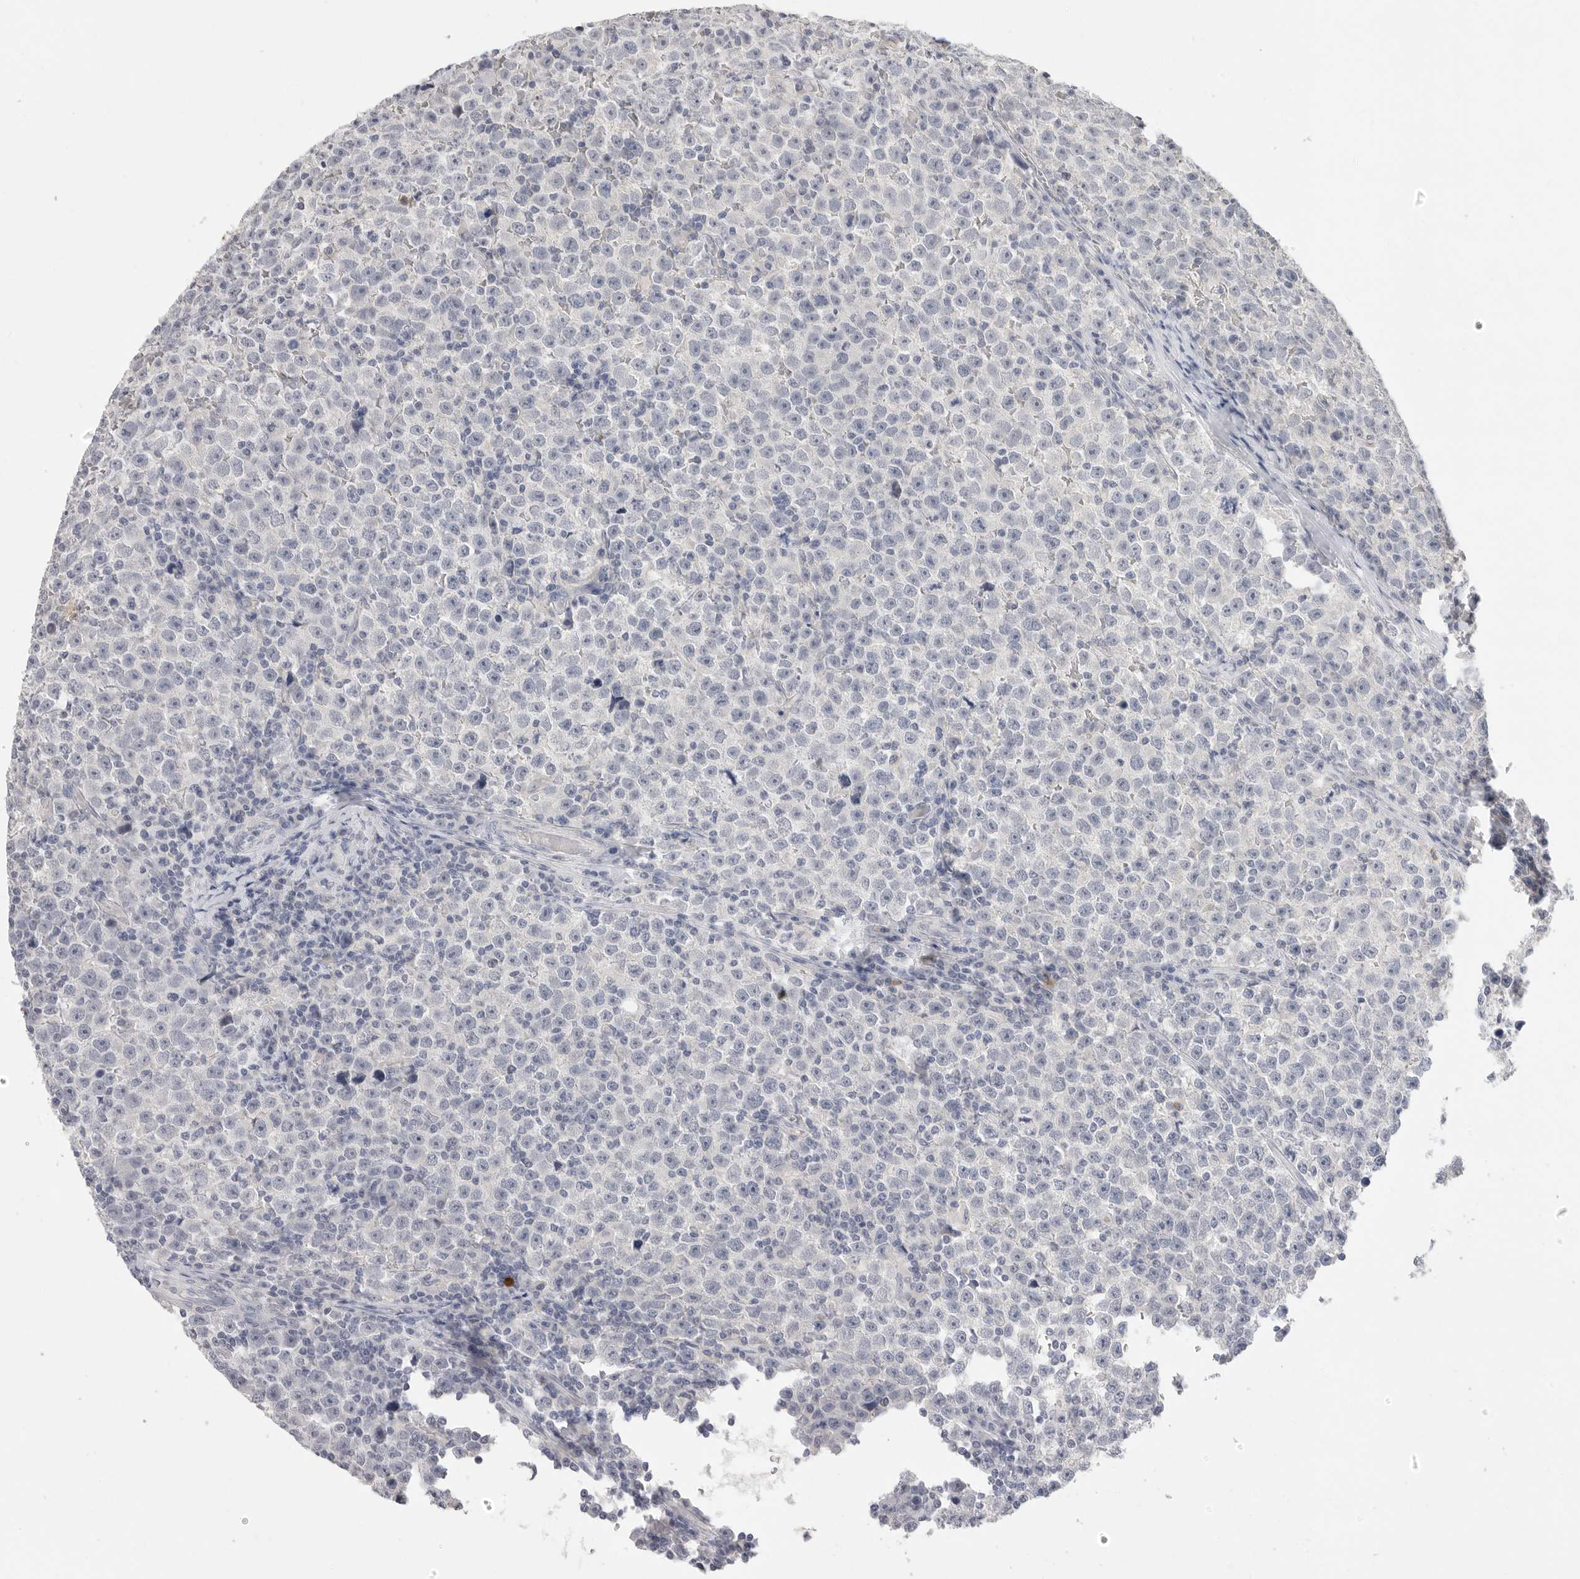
{"staining": {"intensity": "negative", "quantity": "none", "location": "none"}, "tissue": "testis cancer", "cell_type": "Tumor cells", "image_type": "cancer", "snomed": [{"axis": "morphology", "description": "Seminoma, NOS"}, {"axis": "topography", "description": "Testis"}], "caption": "A photomicrograph of human testis cancer is negative for staining in tumor cells. Nuclei are stained in blue.", "gene": "FBN2", "patient": {"sex": "male", "age": 43}}